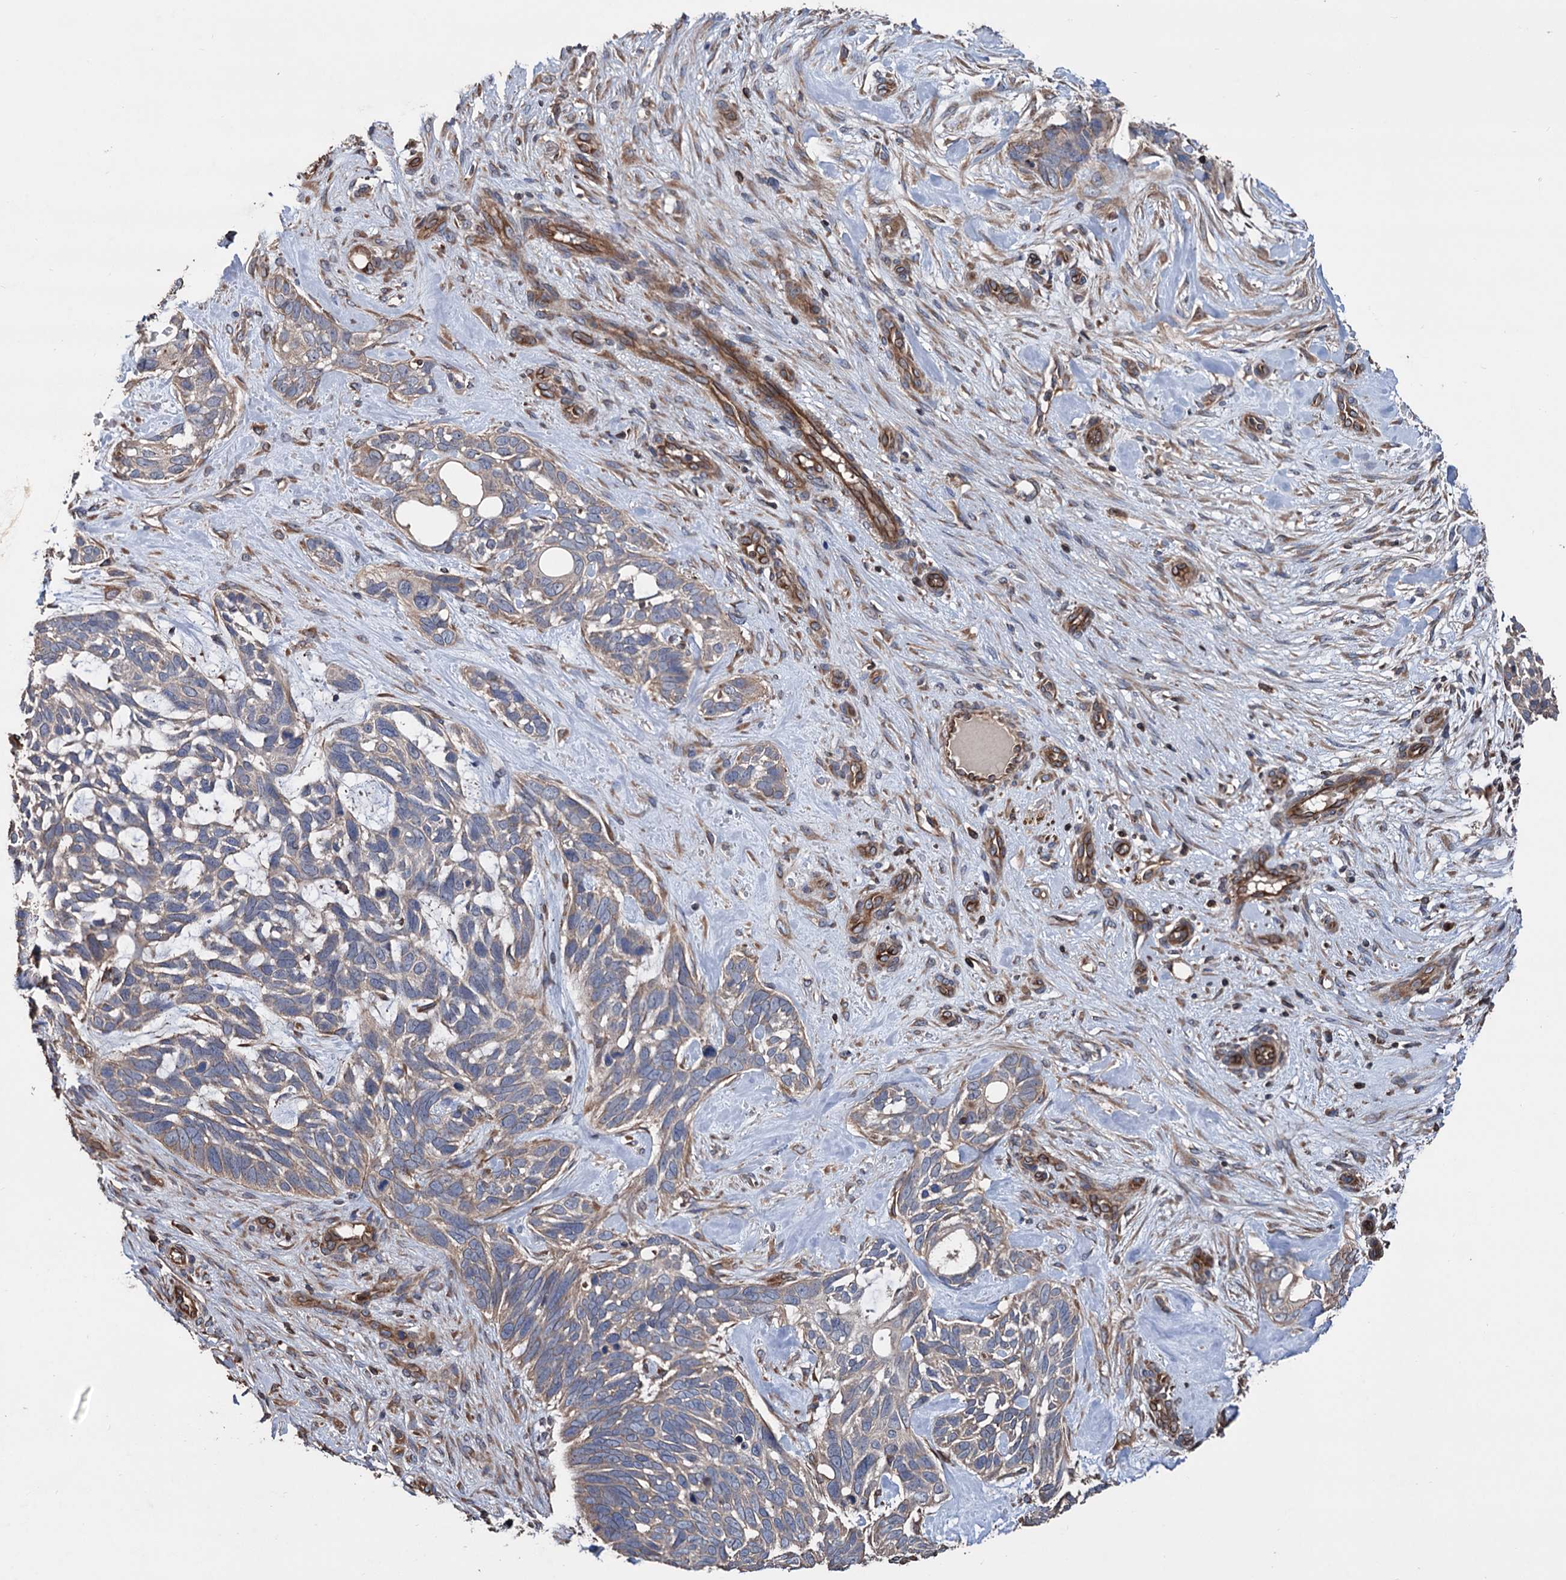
{"staining": {"intensity": "weak", "quantity": "<25%", "location": "cytoplasmic/membranous"}, "tissue": "skin cancer", "cell_type": "Tumor cells", "image_type": "cancer", "snomed": [{"axis": "morphology", "description": "Basal cell carcinoma"}, {"axis": "topography", "description": "Skin"}], "caption": "Skin basal cell carcinoma was stained to show a protein in brown. There is no significant staining in tumor cells.", "gene": "STING1", "patient": {"sex": "male", "age": 88}}